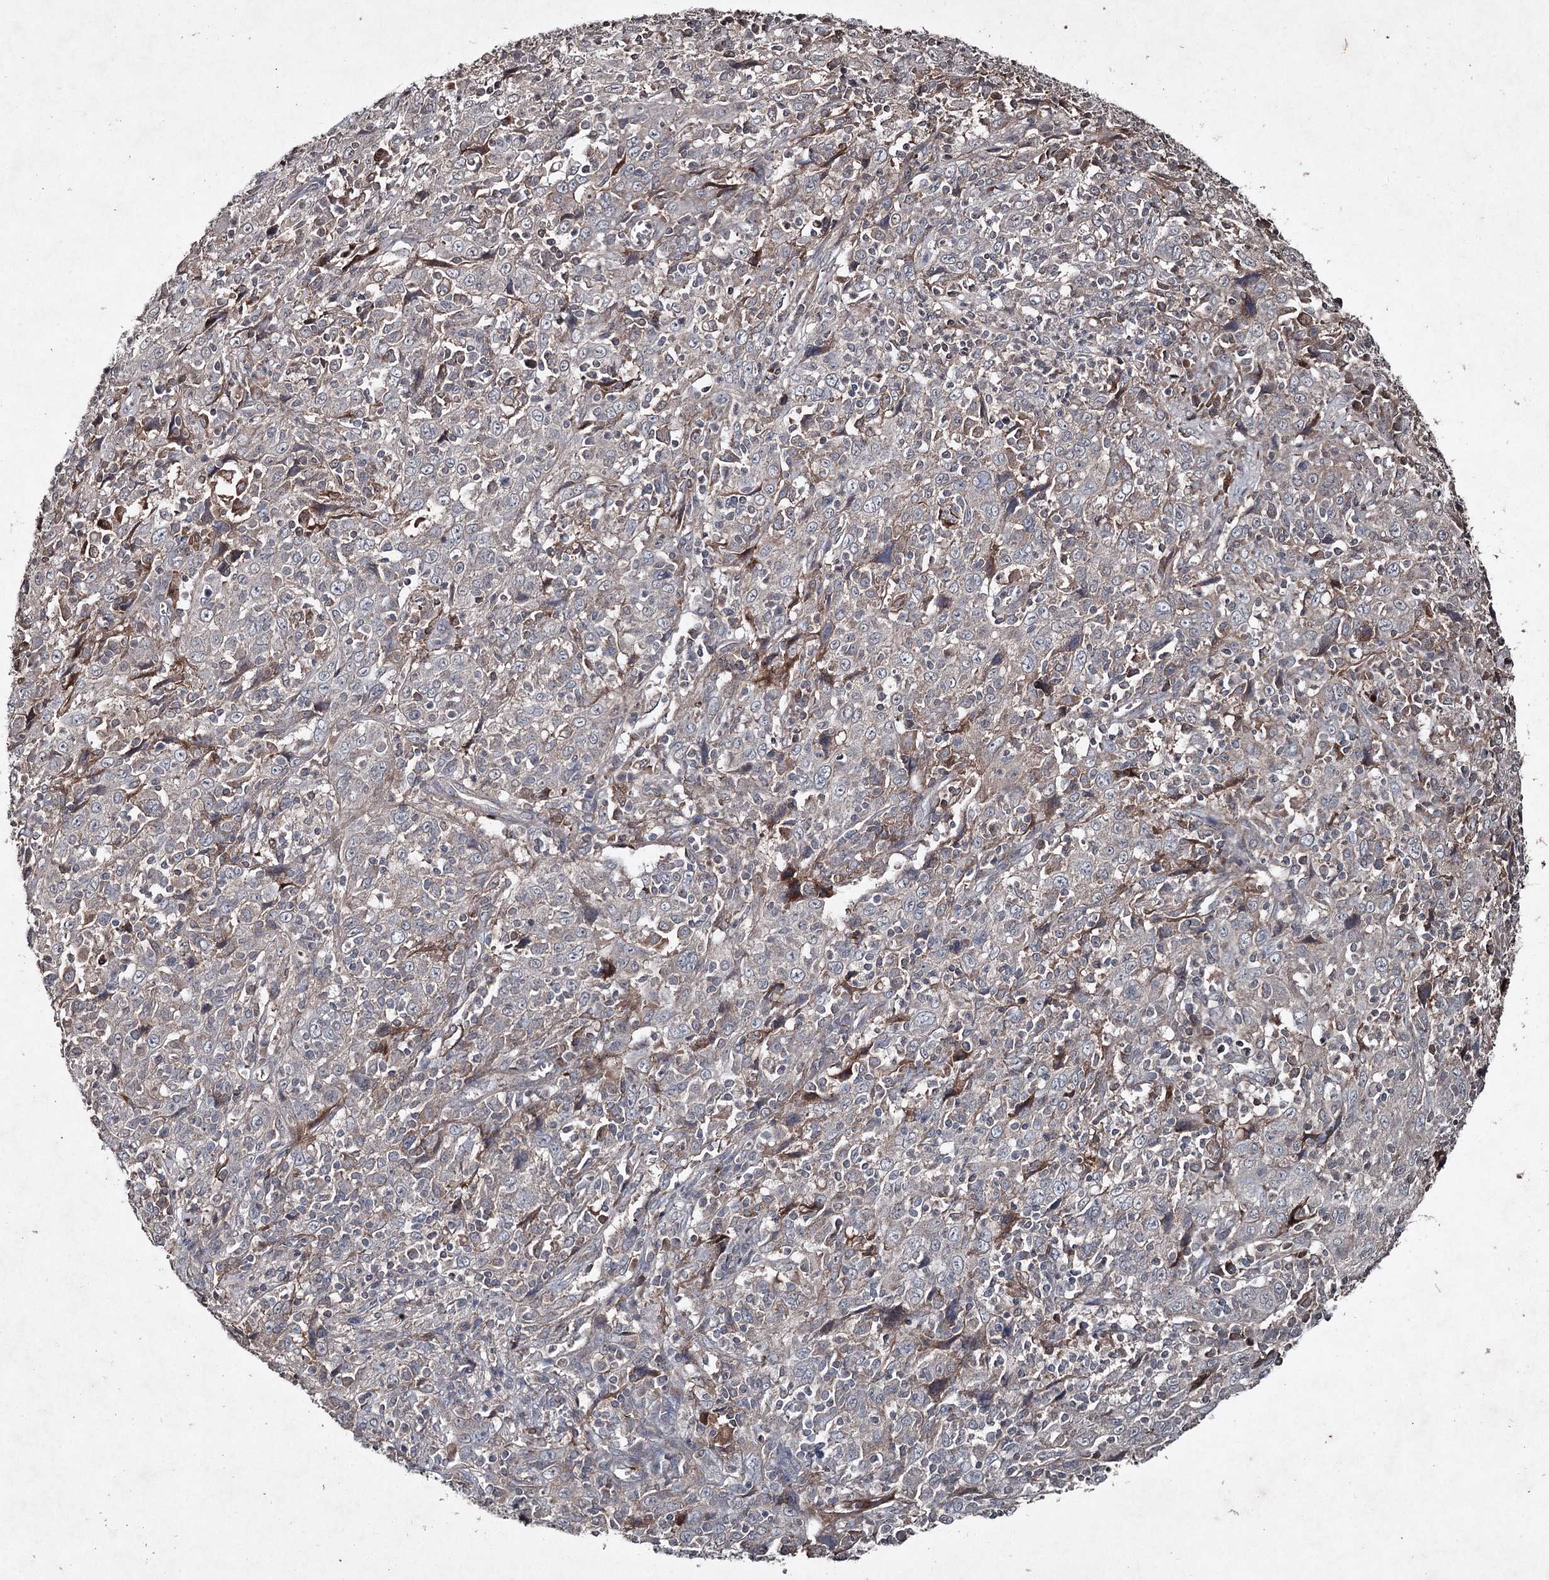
{"staining": {"intensity": "negative", "quantity": "none", "location": "none"}, "tissue": "cervical cancer", "cell_type": "Tumor cells", "image_type": "cancer", "snomed": [{"axis": "morphology", "description": "Squamous cell carcinoma, NOS"}, {"axis": "topography", "description": "Cervix"}], "caption": "Tumor cells show no significant expression in squamous cell carcinoma (cervical). (DAB immunohistochemistry, high magnification).", "gene": "PGLYRP2", "patient": {"sex": "female", "age": 46}}